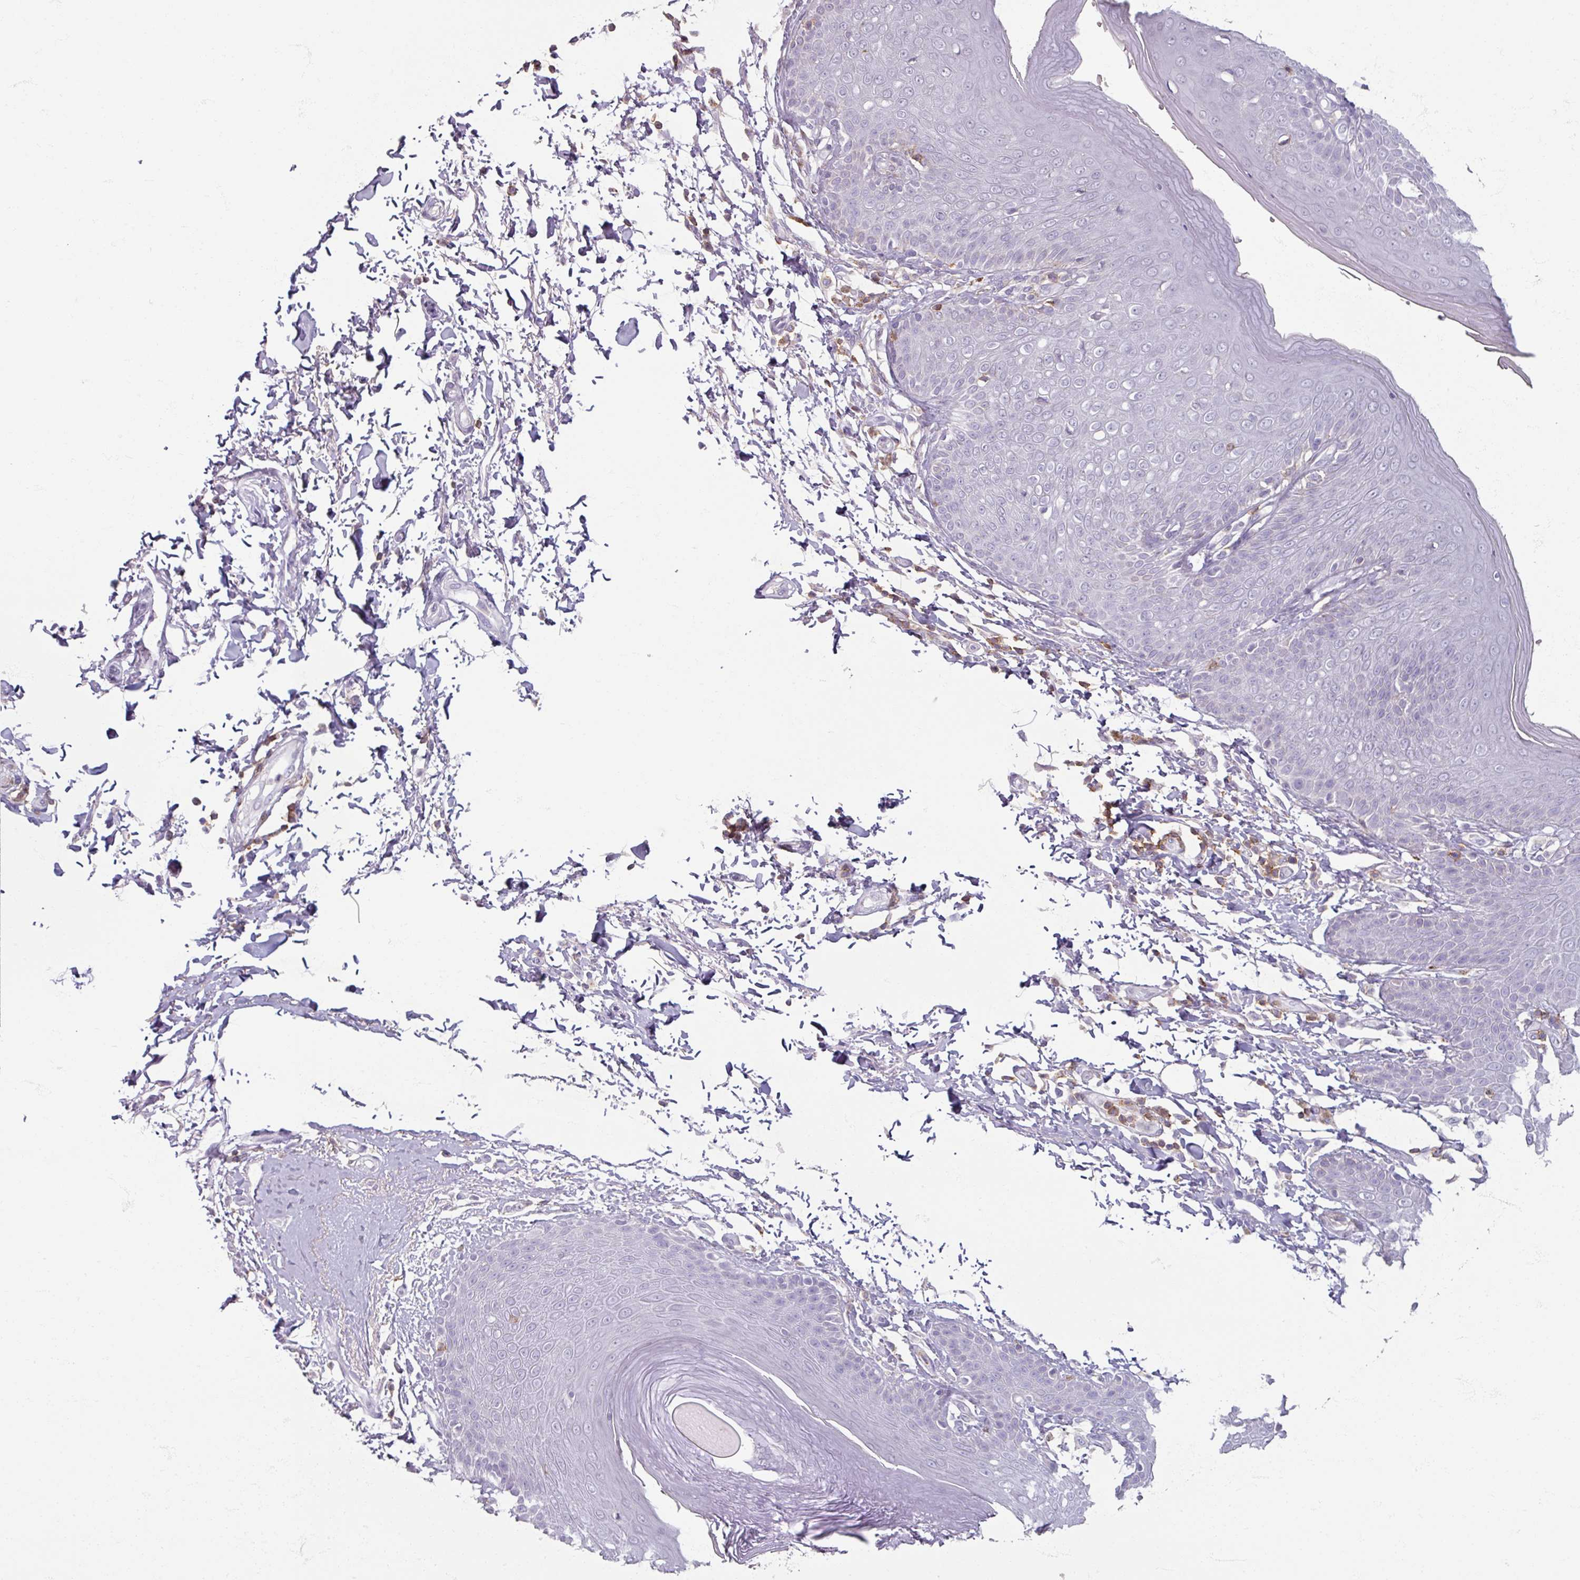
{"staining": {"intensity": "negative", "quantity": "none", "location": "none"}, "tissue": "skin", "cell_type": "Epidermal cells", "image_type": "normal", "snomed": [{"axis": "morphology", "description": "Normal tissue, NOS"}, {"axis": "topography", "description": "Peripheral nerve tissue"}], "caption": "Immunohistochemistry of normal skin shows no expression in epidermal cells.", "gene": "PTPRC", "patient": {"sex": "male", "age": 51}}